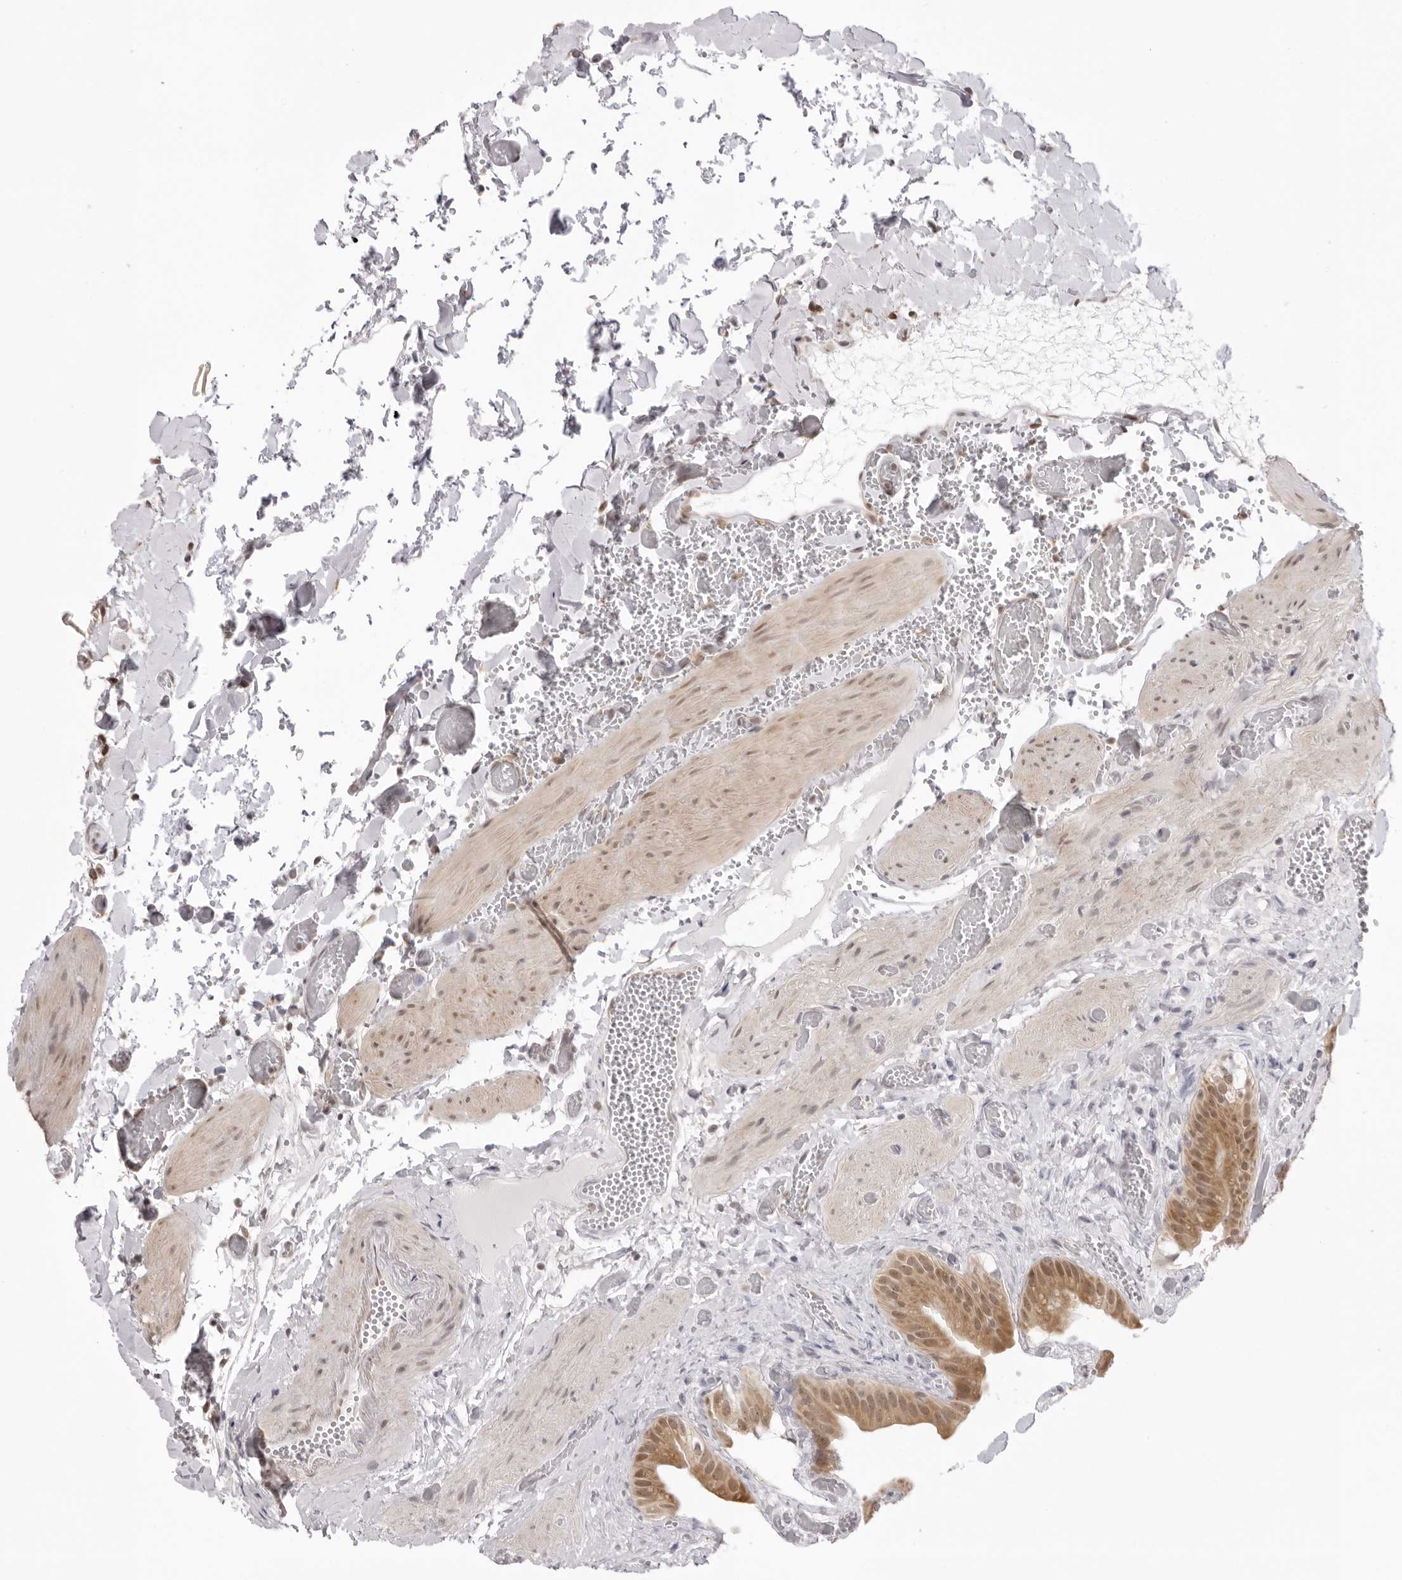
{"staining": {"intensity": "moderate", "quantity": ">75%", "location": "cytoplasmic/membranous,nuclear"}, "tissue": "gallbladder", "cell_type": "Glandular cells", "image_type": "normal", "snomed": [{"axis": "morphology", "description": "Normal tissue, NOS"}, {"axis": "topography", "description": "Gallbladder"}], "caption": "The micrograph displays a brown stain indicating the presence of a protein in the cytoplasmic/membranous,nuclear of glandular cells in gallbladder. (Brightfield microscopy of DAB IHC at high magnification).", "gene": "ZC3H11A", "patient": {"sex": "female", "age": 64}}